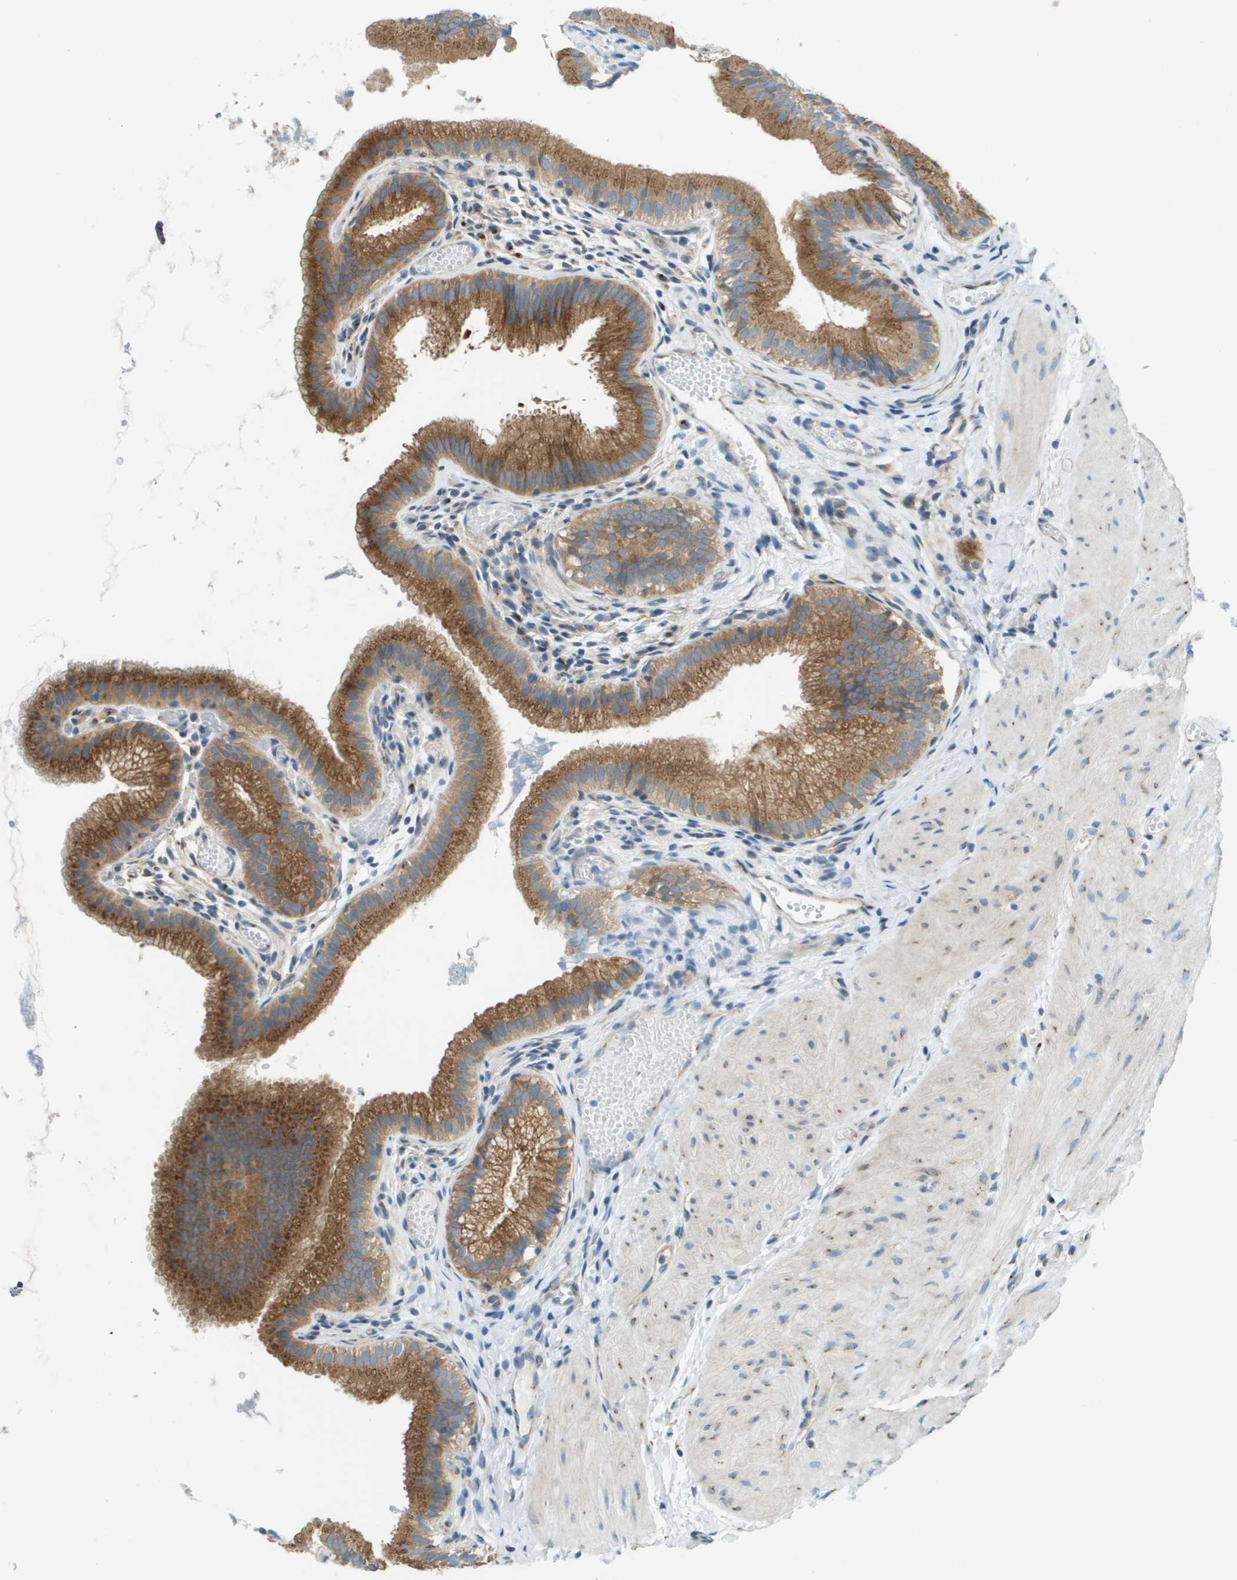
{"staining": {"intensity": "strong", "quantity": ">75%", "location": "cytoplasmic/membranous"}, "tissue": "gallbladder", "cell_type": "Glandular cells", "image_type": "normal", "snomed": [{"axis": "morphology", "description": "Normal tissue, NOS"}, {"axis": "topography", "description": "Gallbladder"}], "caption": "DAB (3,3'-diaminobenzidine) immunohistochemical staining of unremarkable human gallbladder displays strong cytoplasmic/membranous protein positivity in about >75% of glandular cells. (brown staining indicates protein expression, while blue staining denotes nuclei).", "gene": "ACBD3", "patient": {"sex": "female", "age": 26}}